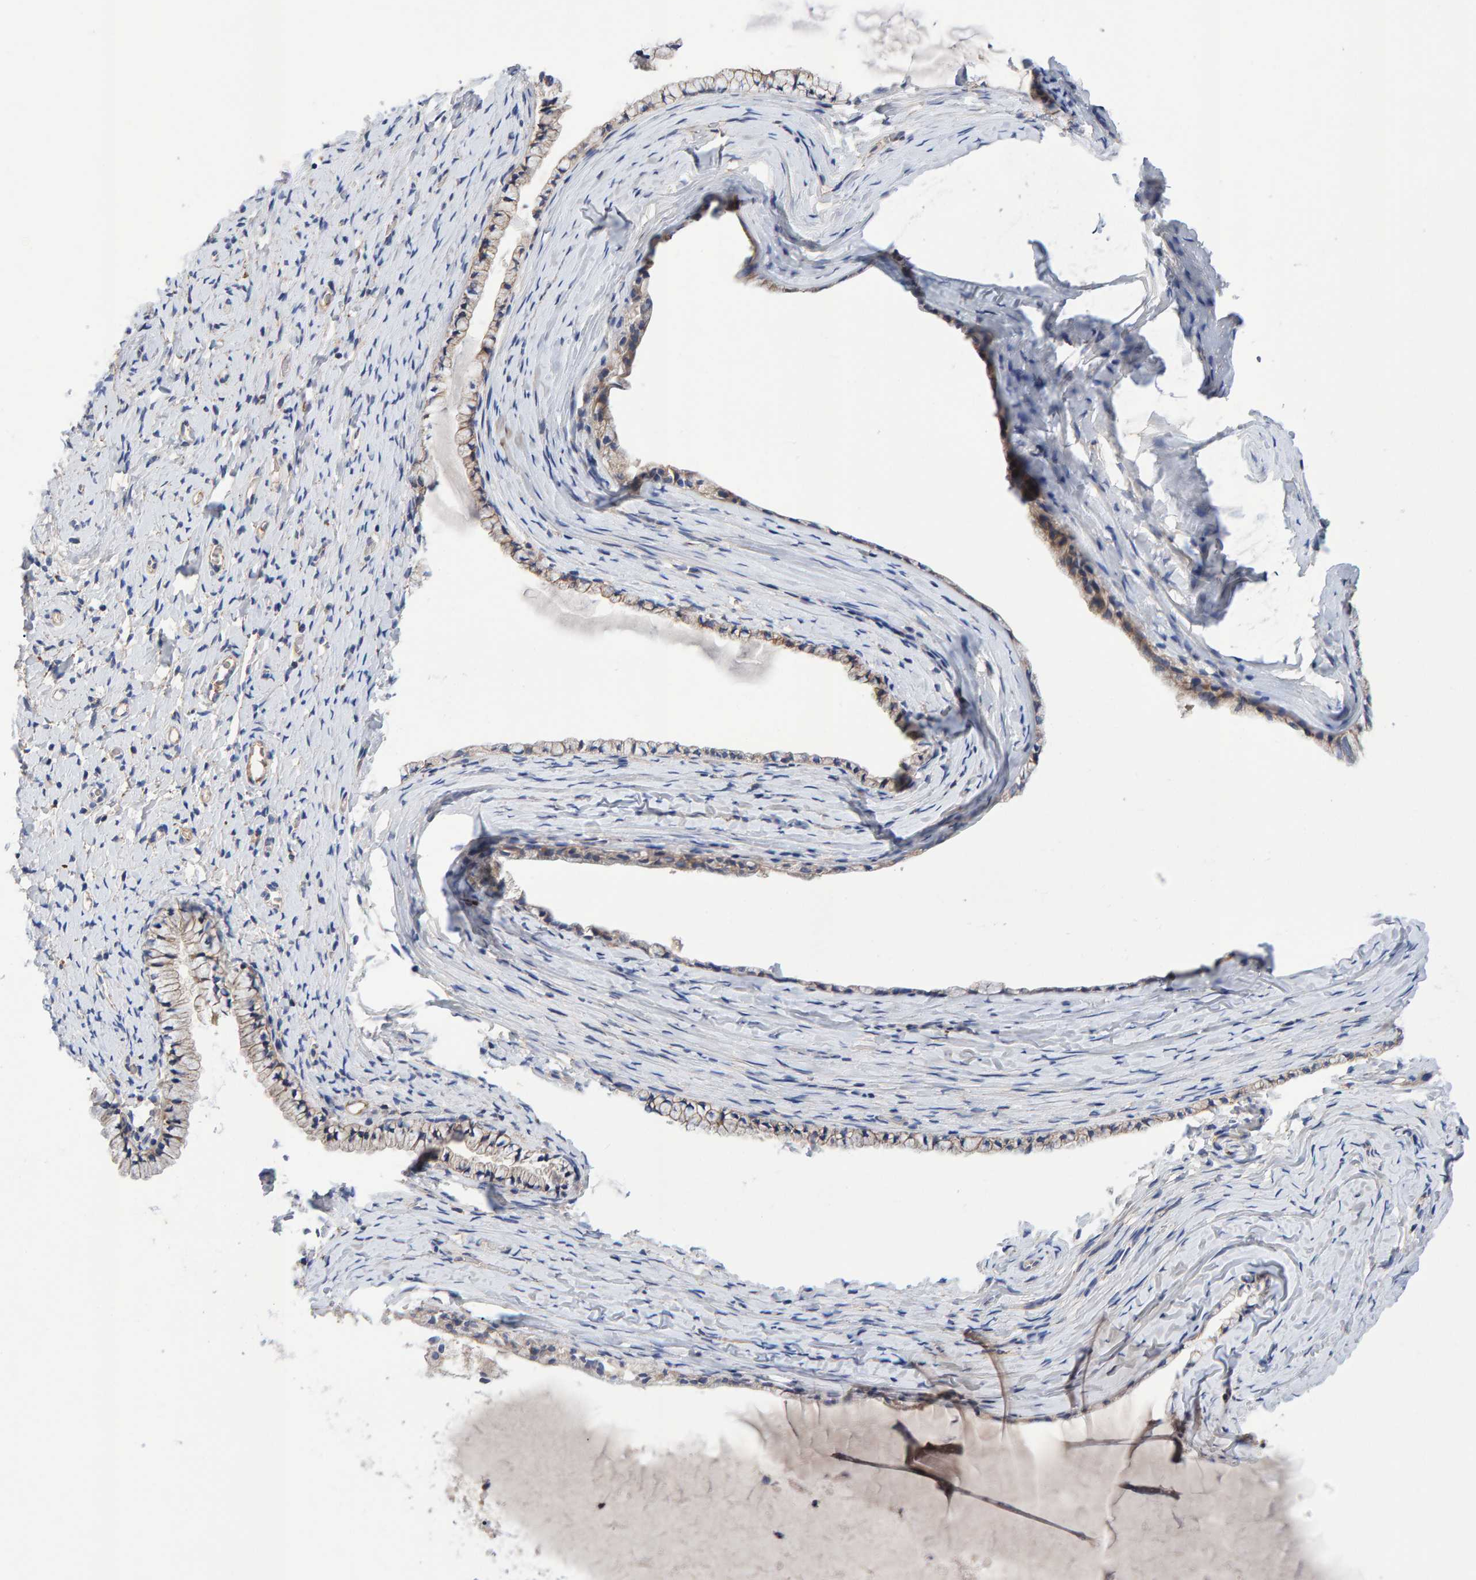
{"staining": {"intensity": "weak", "quantity": ">75%", "location": "cytoplasmic/membranous"}, "tissue": "cervix", "cell_type": "Glandular cells", "image_type": "normal", "snomed": [{"axis": "morphology", "description": "Normal tissue, NOS"}, {"axis": "topography", "description": "Cervix"}], "caption": "A low amount of weak cytoplasmic/membranous positivity is identified in approximately >75% of glandular cells in unremarkable cervix. Nuclei are stained in blue.", "gene": "EFR3A", "patient": {"sex": "female", "age": 72}}